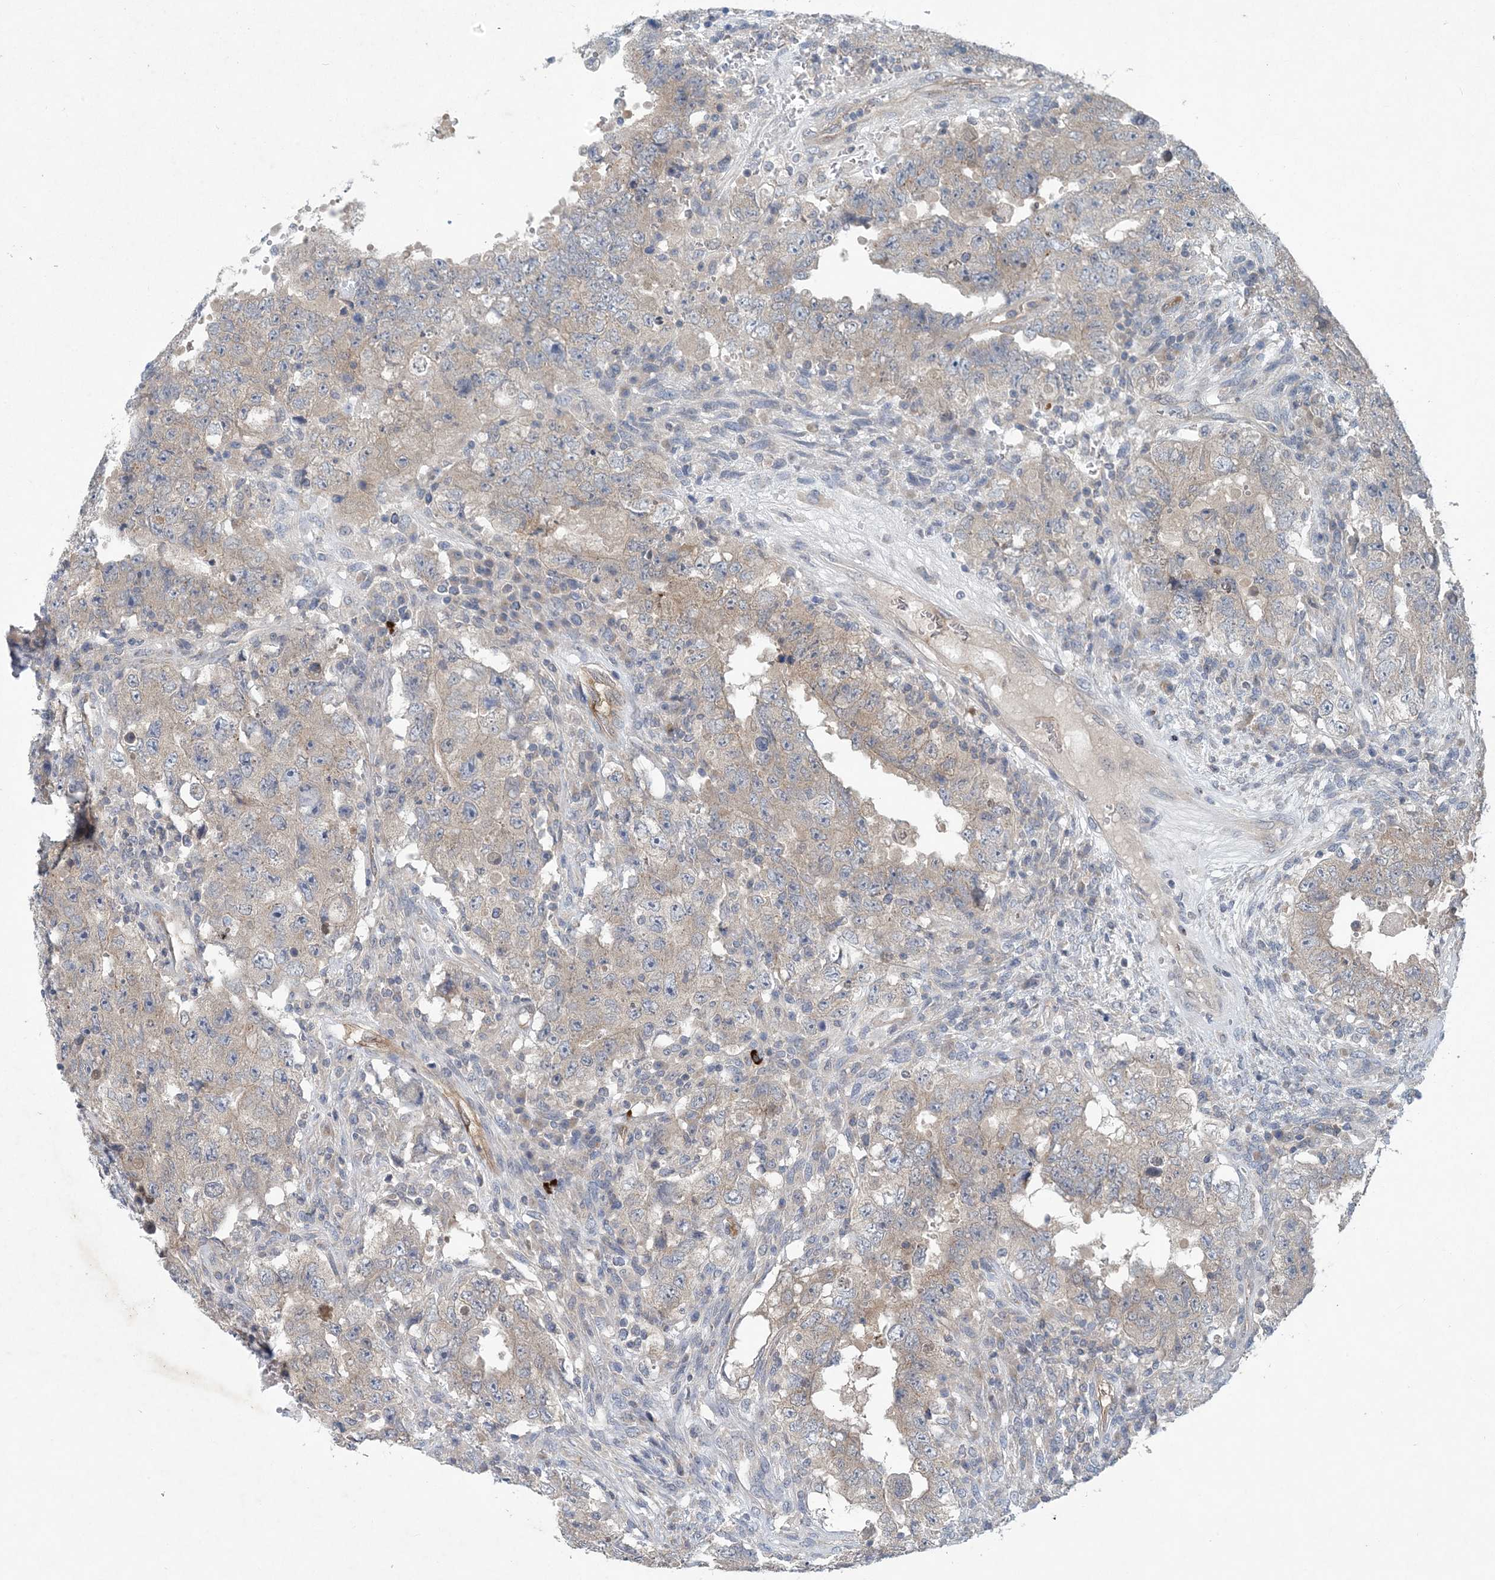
{"staining": {"intensity": "weak", "quantity": "<25%", "location": "cytoplasmic/membranous"}, "tissue": "testis cancer", "cell_type": "Tumor cells", "image_type": "cancer", "snomed": [{"axis": "morphology", "description": "Carcinoma, Embryonal, NOS"}, {"axis": "topography", "description": "Testis"}], "caption": "IHC of human testis cancer (embryonal carcinoma) reveals no positivity in tumor cells.", "gene": "HIKESHI", "patient": {"sex": "male", "age": 26}}